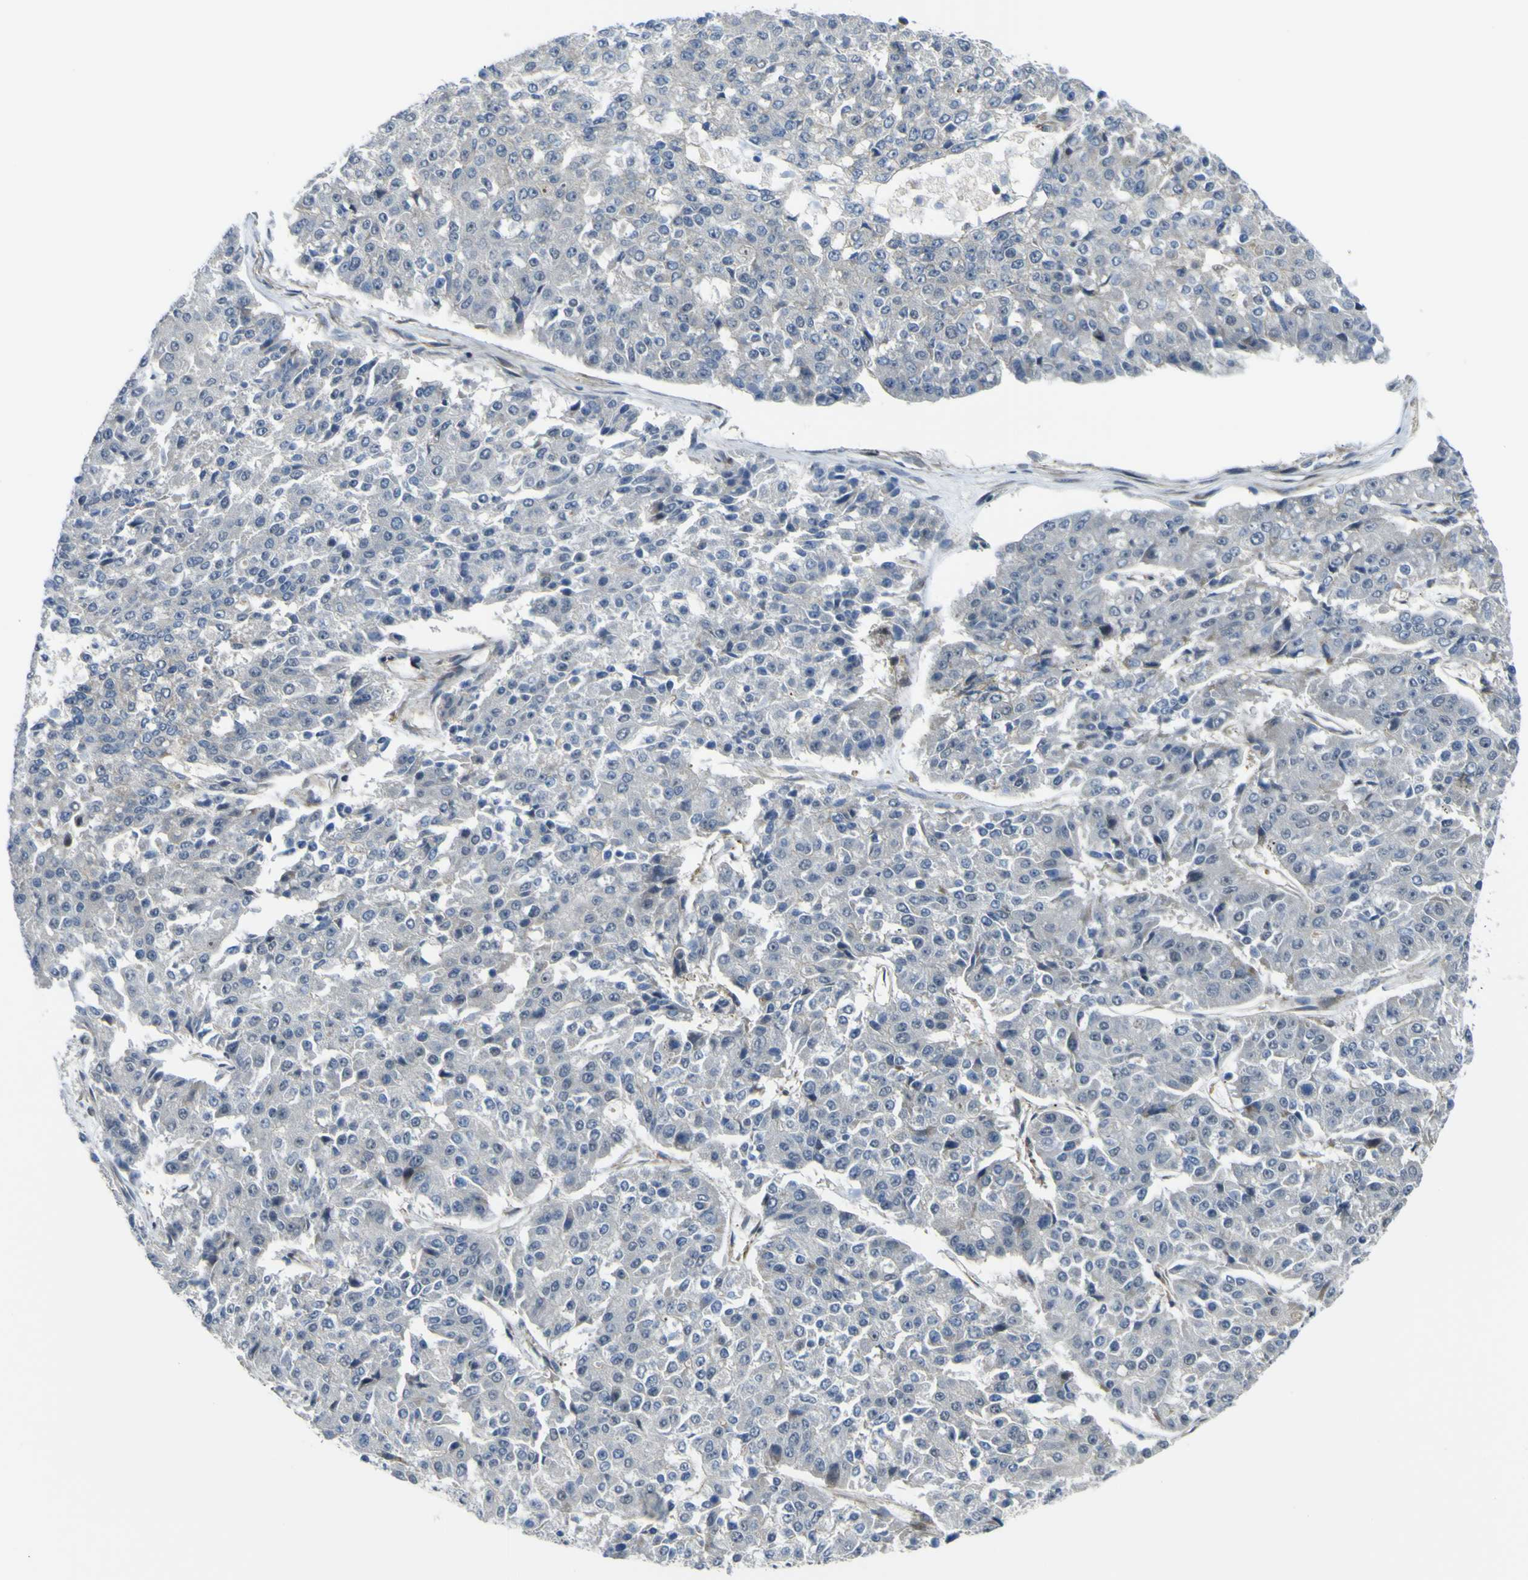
{"staining": {"intensity": "negative", "quantity": "none", "location": "none"}, "tissue": "pancreatic cancer", "cell_type": "Tumor cells", "image_type": "cancer", "snomed": [{"axis": "morphology", "description": "Adenocarcinoma, NOS"}, {"axis": "topography", "description": "Pancreas"}], "caption": "A high-resolution histopathology image shows immunohistochemistry staining of pancreatic cancer (adenocarcinoma), which shows no significant expression in tumor cells.", "gene": "KDM7A", "patient": {"sex": "male", "age": 50}}